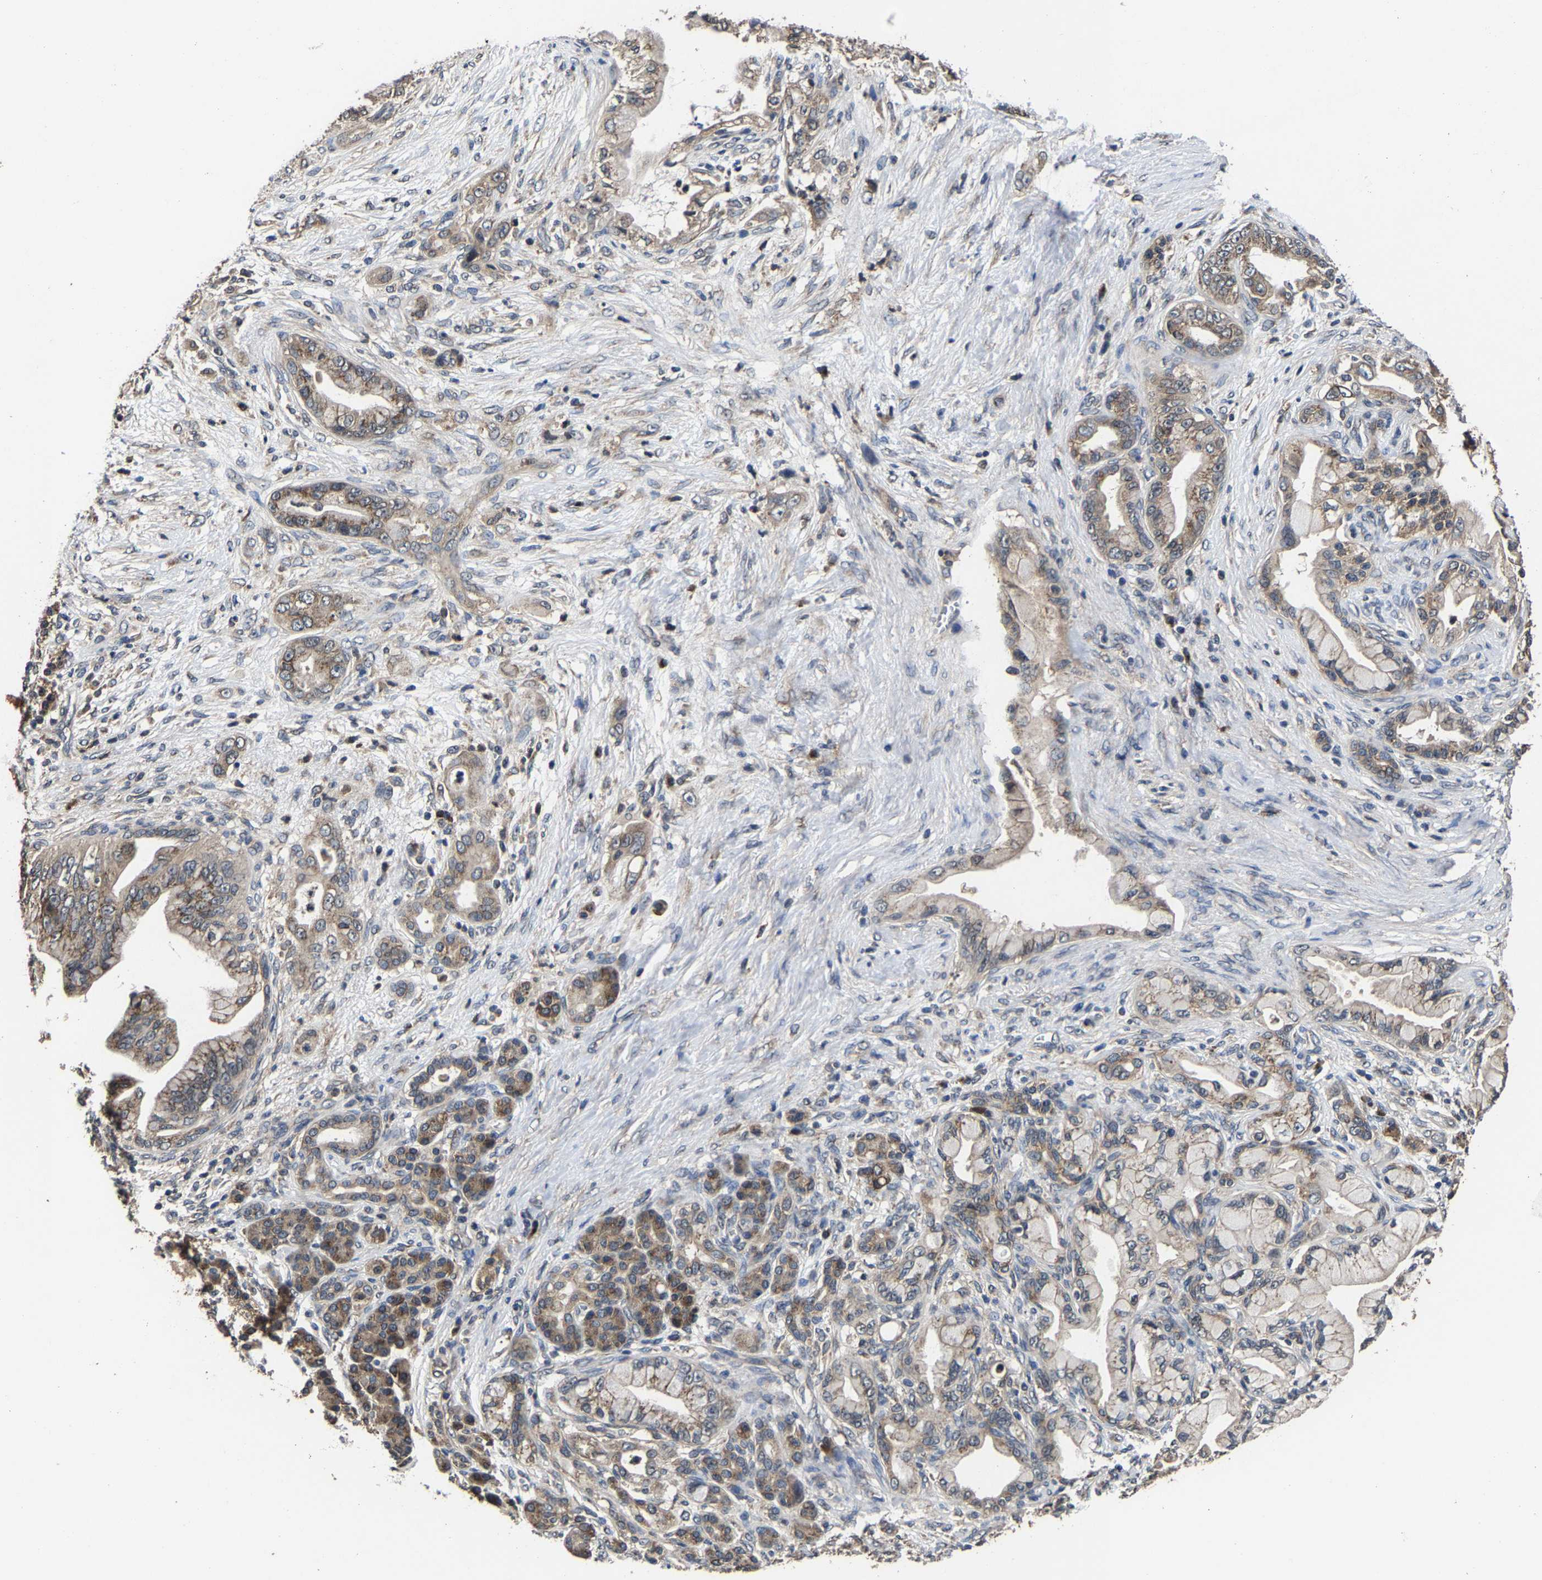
{"staining": {"intensity": "moderate", "quantity": ">75%", "location": "cytoplasmic/membranous"}, "tissue": "pancreatic cancer", "cell_type": "Tumor cells", "image_type": "cancer", "snomed": [{"axis": "morphology", "description": "Adenocarcinoma, NOS"}, {"axis": "topography", "description": "Pancreas"}], "caption": "Immunohistochemistry (IHC) of pancreatic adenocarcinoma shows medium levels of moderate cytoplasmic/membranous expression in approximately >75% of tumor cells. (brown staining indicates protein expression, while blue staining denotes nuclei).", "gene": "EBAG9", "patient": {"sex": "male", "age": 59}}